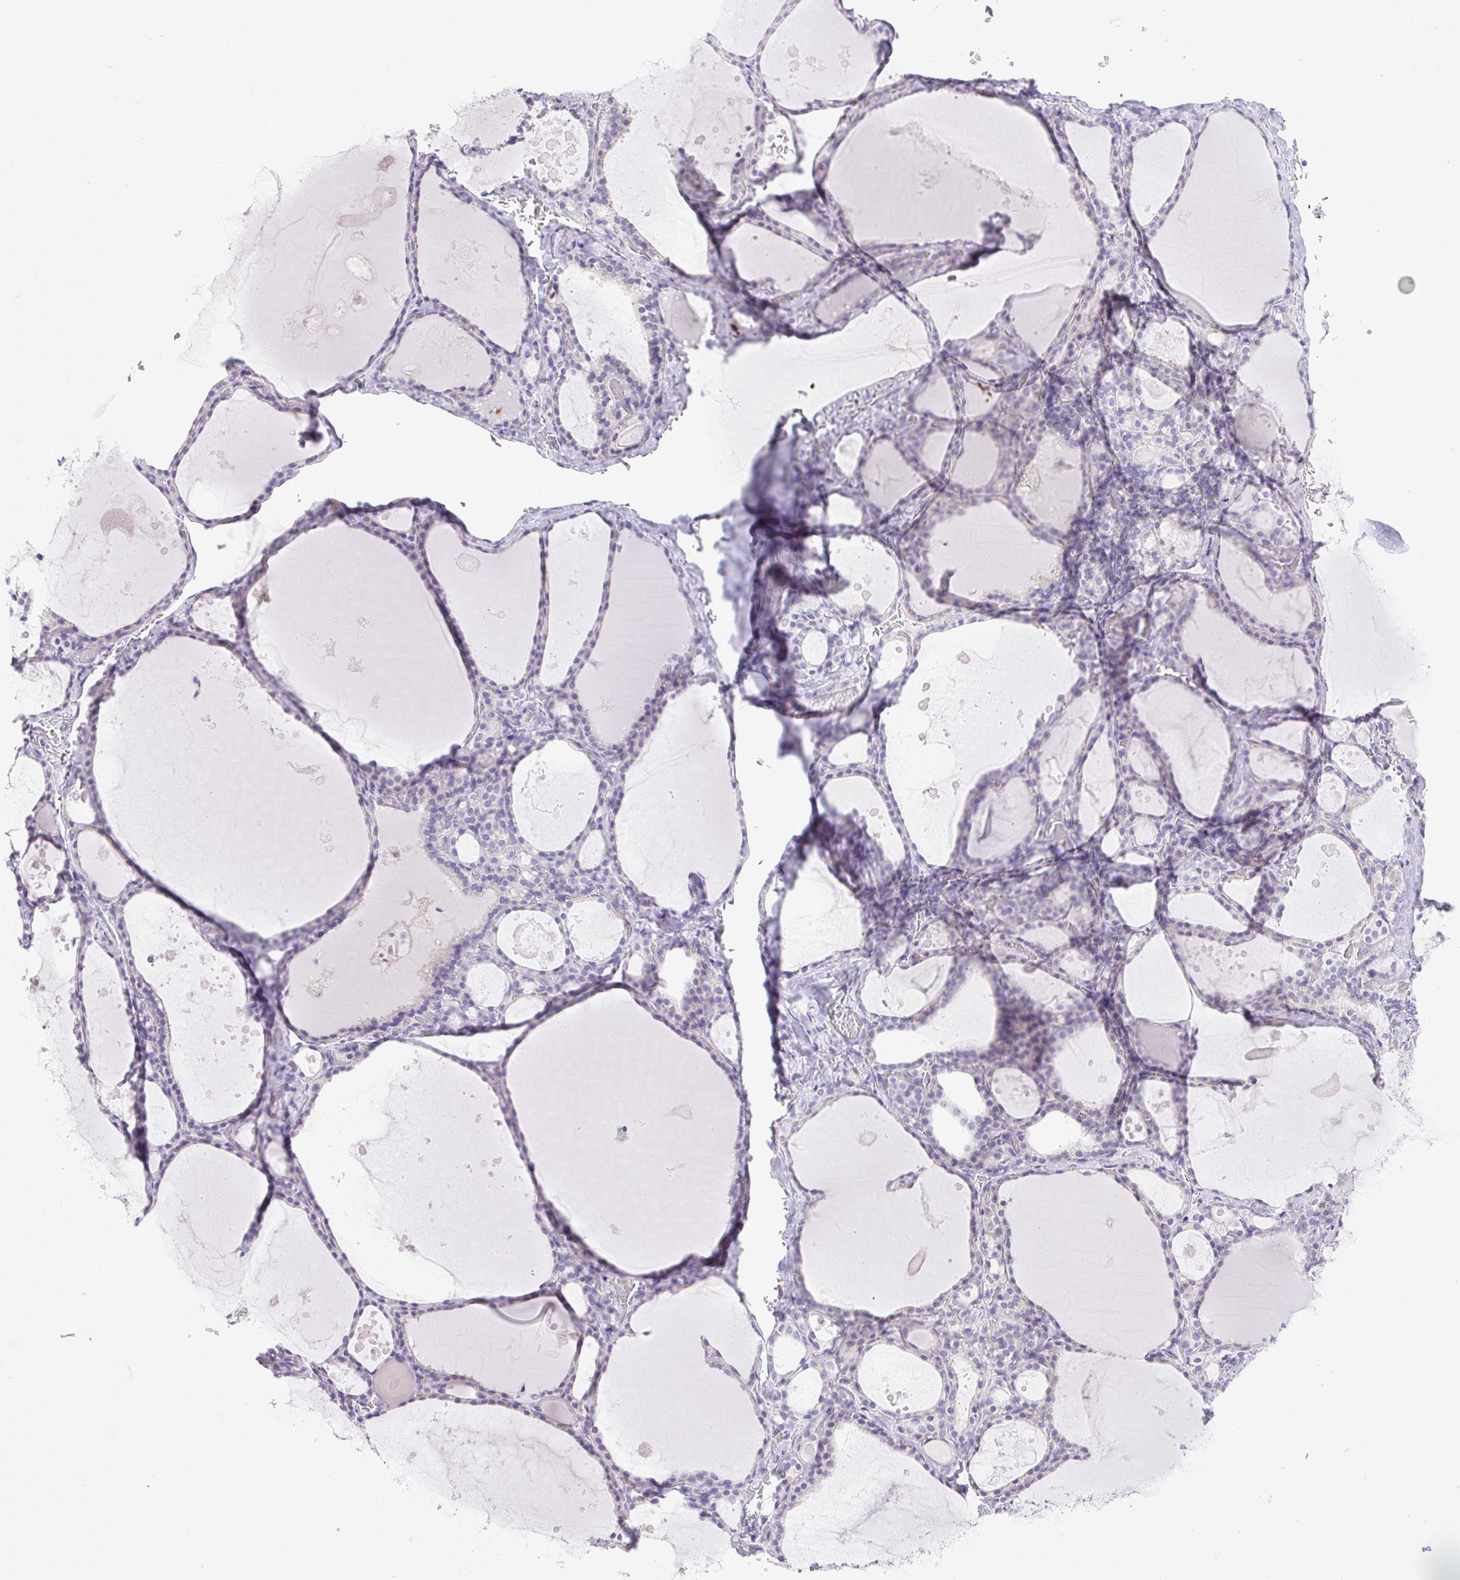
{"staining": {"intensity": "negative", "quantity": "none", "location": "none"}, "tissue": "thyroid gland", "cell_type": "Glandular cells", "image_type": "normal", "snomed": [{"axis": "morphology", "description": "Normal tissue, NOS"}, {"axis": "topography", "description": "Thyroid gland"}], "caption": "Thyroid gland was stained to show a protein in brown. There is no significant staining in glandular cells. The staining is performed using DAB brown chromogen with nuclei counter-stained in using hematoxylin.", "gene": "FAM177B", "patient": {"sex": "male", "age": 56}}